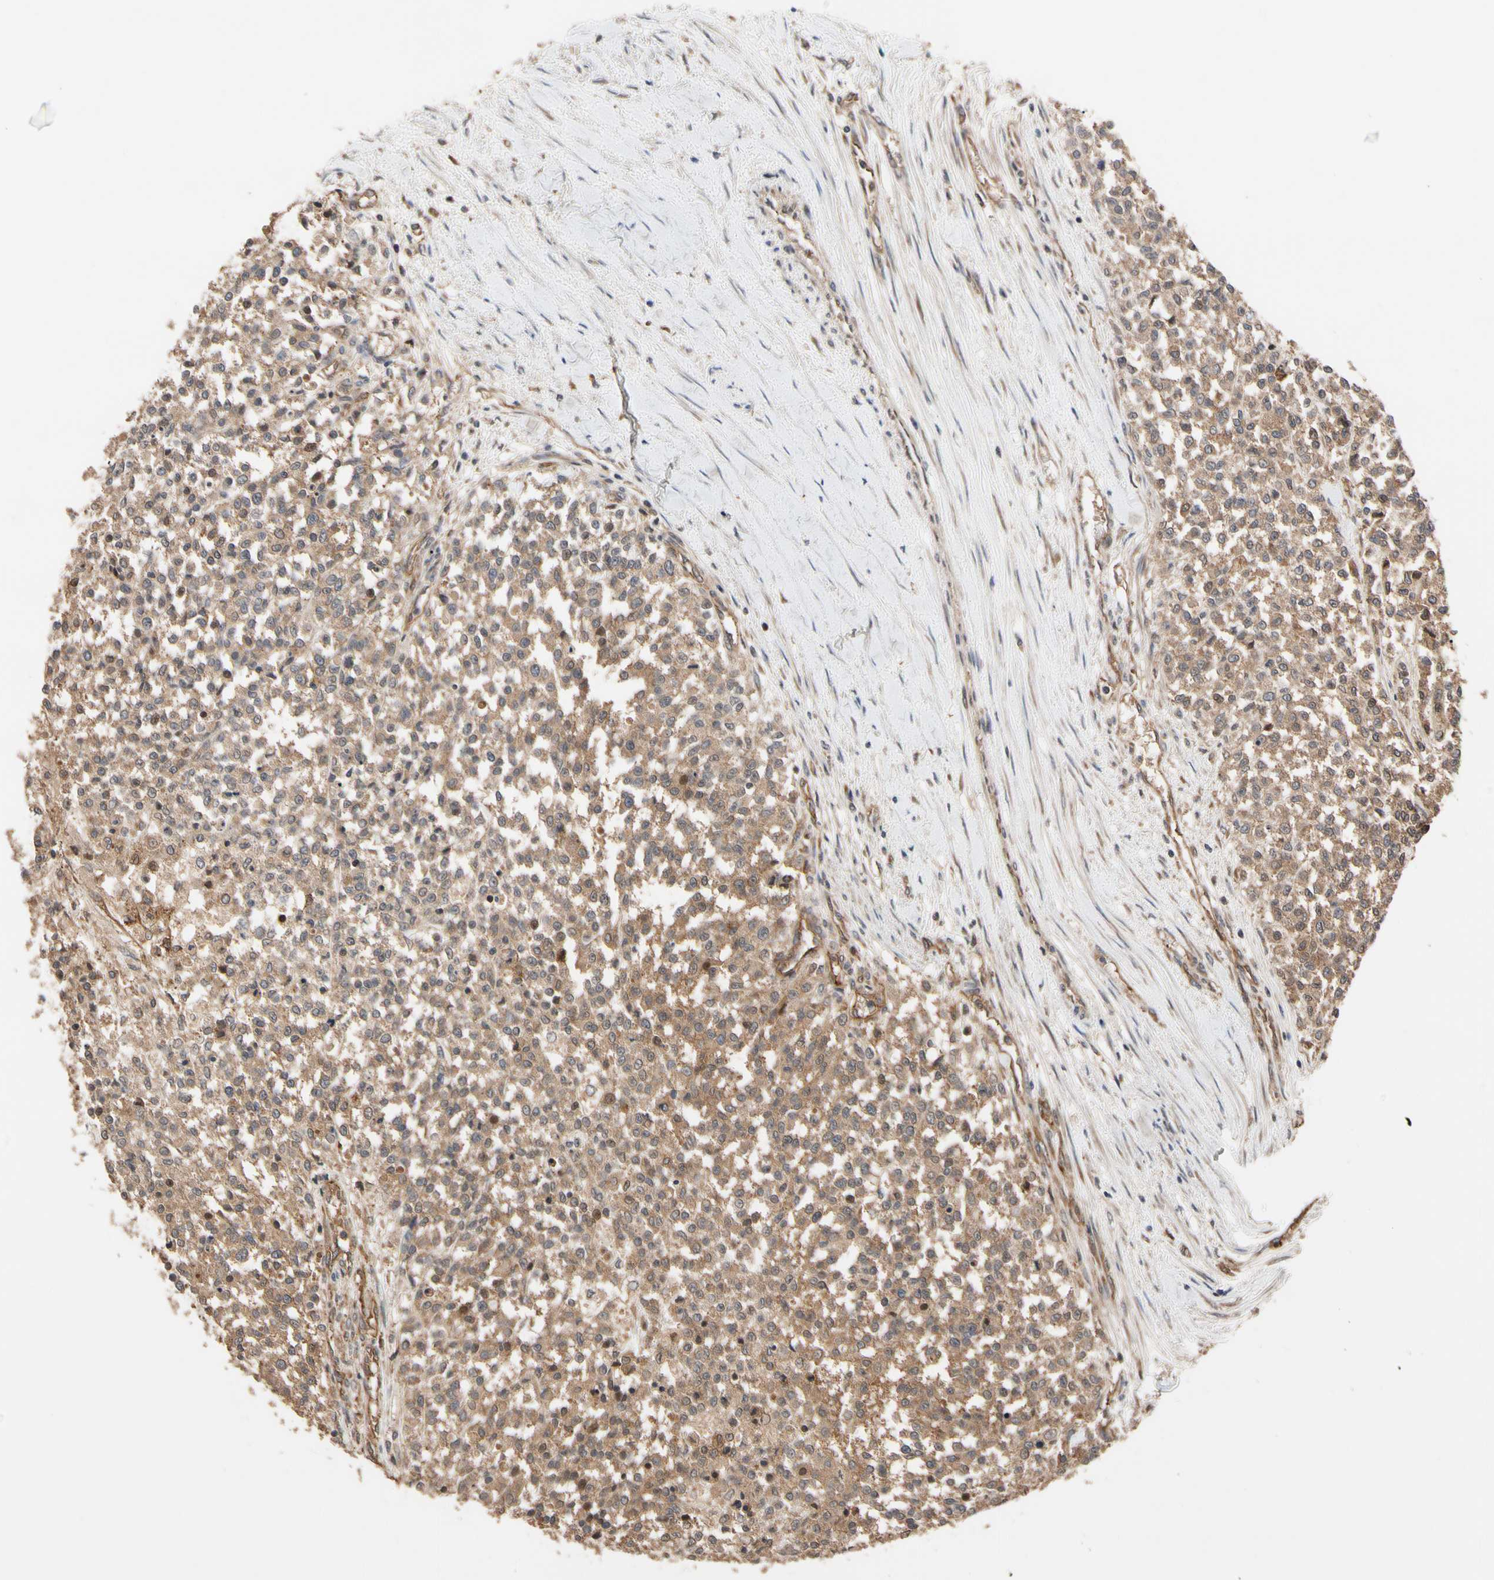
{"staining": {"intensity": "moderate", "quantity": ">75%", "location": "cytoplasmic/membranous"}, "tissue": "testis cancer", "cell_type": "Tumor cells", "image_type": "cancer", "snomed": [{"axis": "morphology", "description": "Seminoma, NOS"}, {"axis": "topography", "description": "Testis"}], "caption": "High-power microscopy captured an immunohistochemistry image of seminoma (testis), revealing moderate cytoplasmic/membranous expression in approximately >75% of tumor cells.", "gene": "CYTIP", "patient": {"sex": "male", "age": 59}}